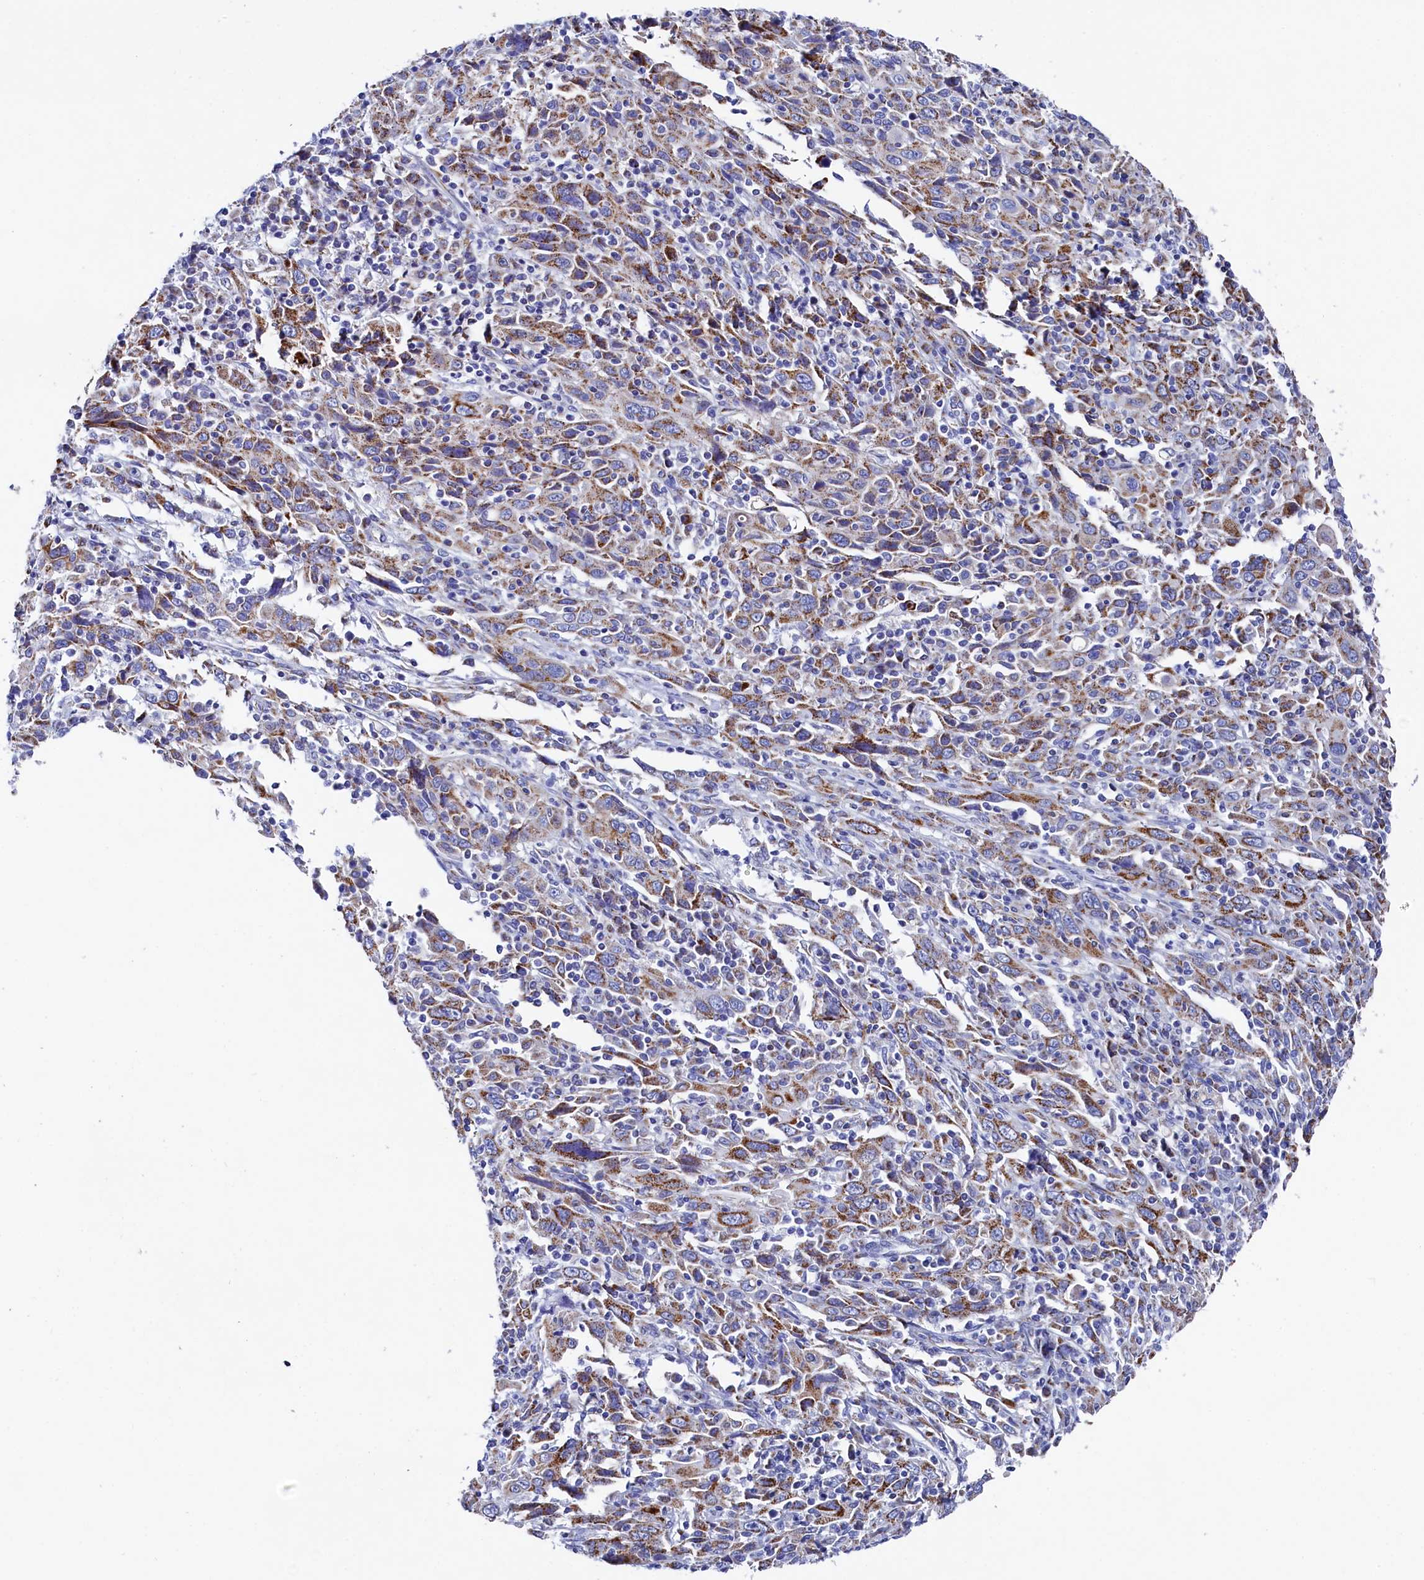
{"staining": {"intensity": "moderate", "quantity": ">75%", "location": "cytoplasmic/membranous"}, "tissue": "cervical cancer", "cell_type": "Tumor cells", "image_type": "cancer", "snomed": [{"axis": "morphology", "description": "Squamous cell carcinoma, NOS"}, {"axis": "topography", "description": "Cervix"}], "caption": "Protein expression analysis of squamous cell carcinoma (cervical) demonstrates moderate cytoplasmic/membranous staining in about >75% of tumor cells. The protein is shown in brown color, while the nuclei are stained blue.", "gene": "MMAB", "patient": {"sex": "female", "age": 46}}